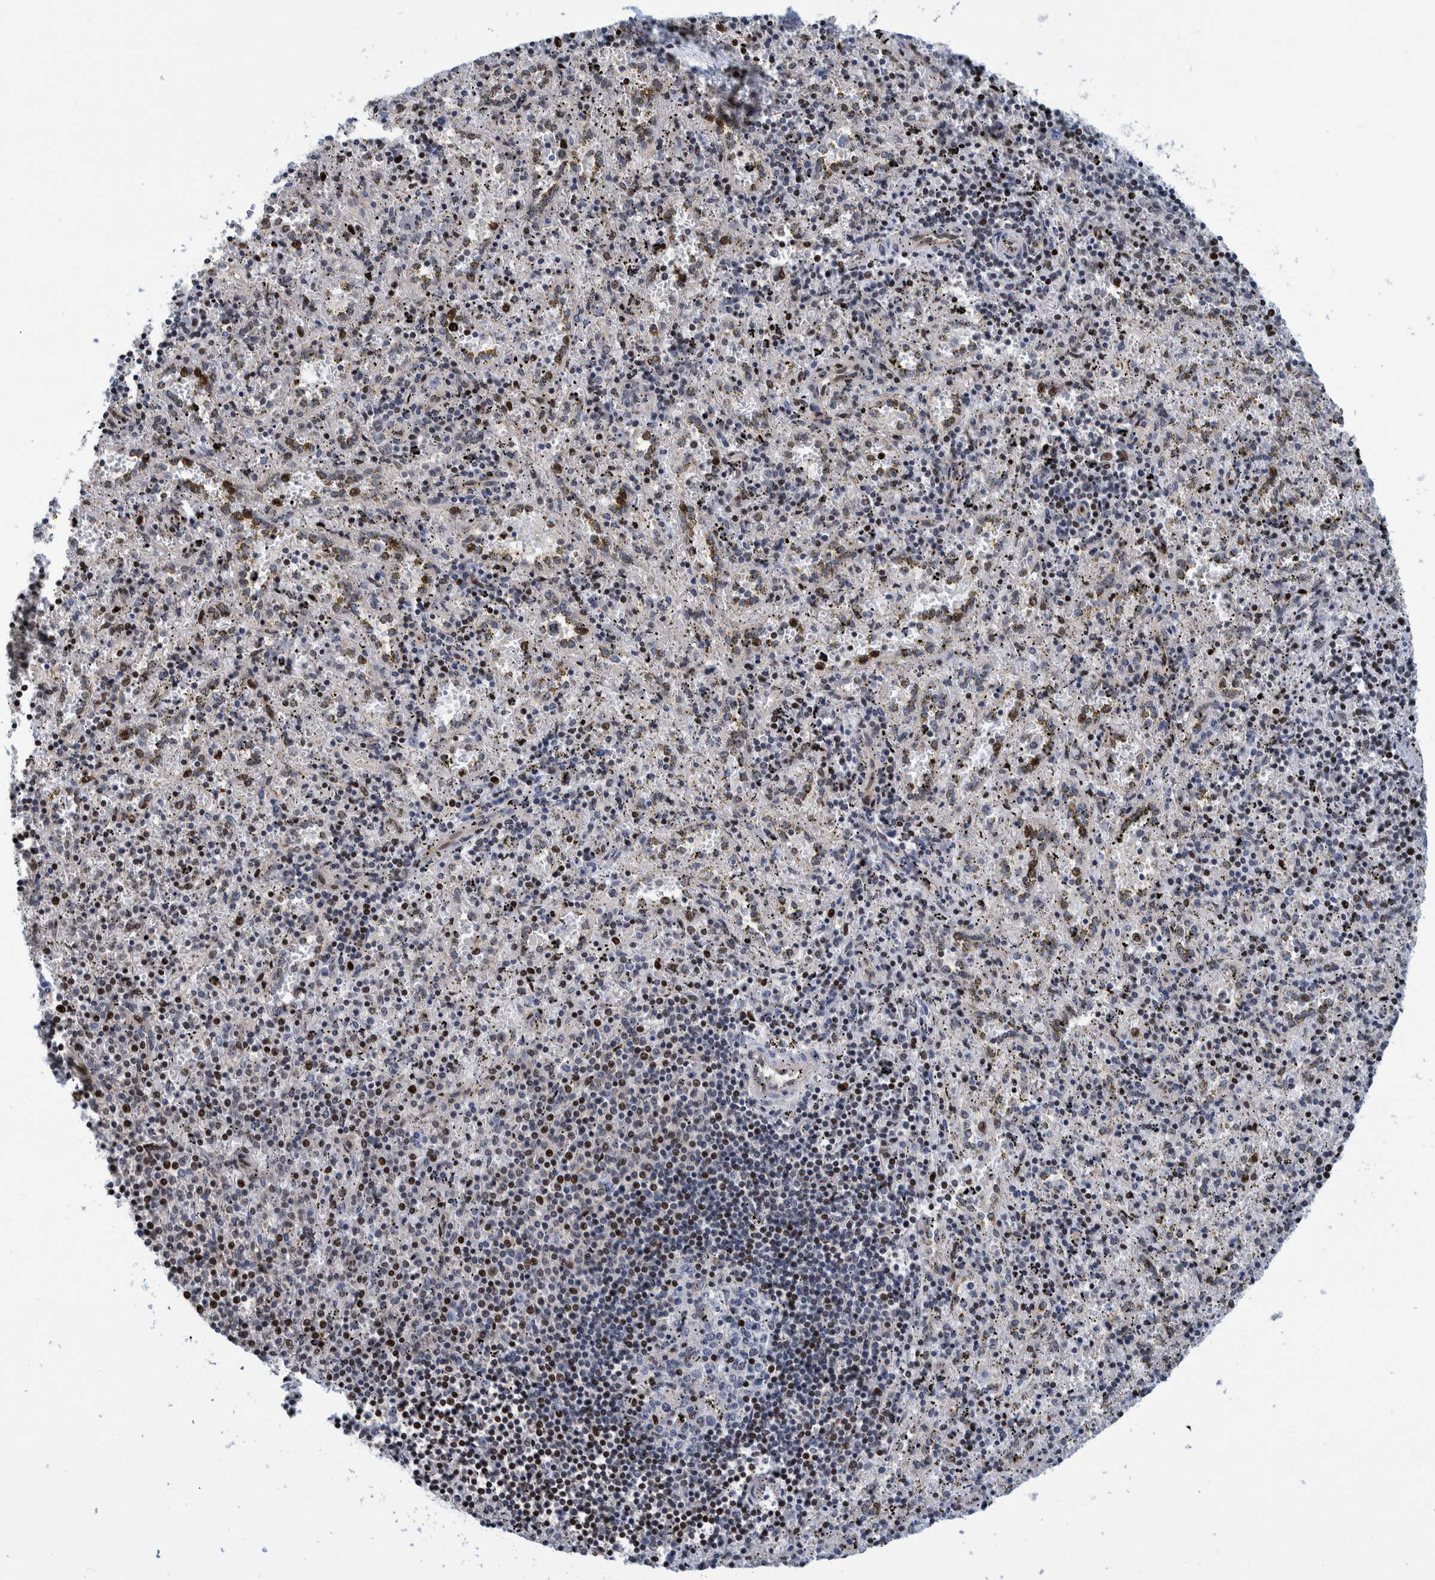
{"staining": {"intensity": "strong", "quantity": "25%-75%", "location": "nuclear"}, "tissue": "spleen", "cell_type": "Cells in red pulp", "image_type": "normal", "snomed": [{"axis": "morphology", "description": "Normal tissue, NOS"}, {"axis": "topography", "description": "Spleen"}], "caption": "This micrograph demonstrates immunohistochemistry (IHC) staining of benign human spleen, with high strong nuclear staining in about 25%-75% of cells in red pulp.", "gene": "HEATR9", "patient": {"sex": "male", "age": 11}}